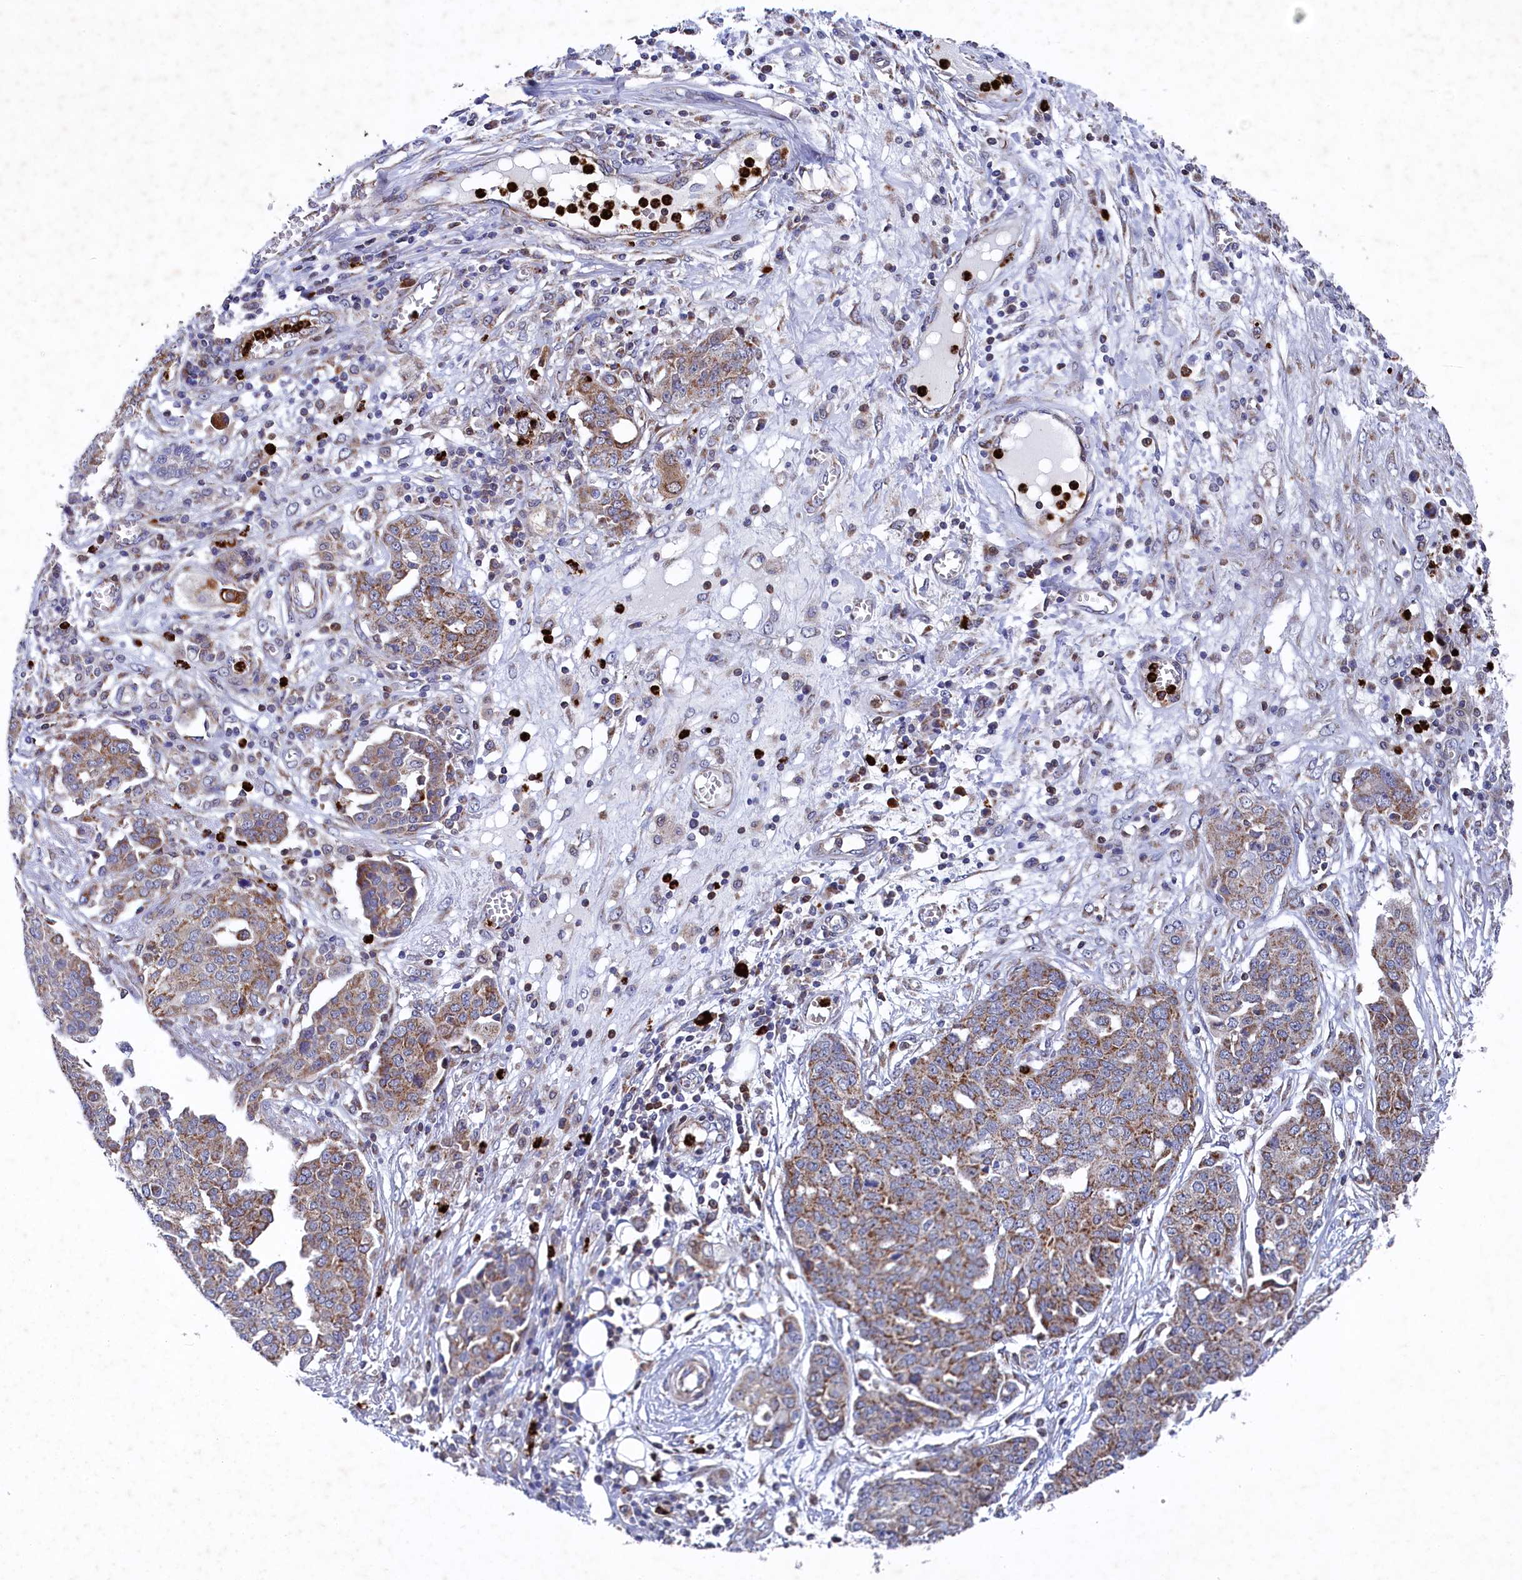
{"staining": {"intensity": "moderate", "quantity": ">75%", "location": "cytoplasmic/membranous"}, "tissue": "ovarian cancer", "cell_type": "Tumor cells", "image_type": "cancer", "snomed": [{"axis": "morphology", "description": "Cystadenocarcinoma, serous, NOS"}, {"axis": "topography", "description": "Soft tissue"}, {"axis": "topography", "description": "Ovary"}], "caption": "Immunohistochemistry of human serous cystadenocarcinoma (ovarian) demonstrates medium levels of moderate cytoplasmic/membranous expression in about >75% of tumor cells.", "gene": "CHCHD1", "patient": {"sex": "female", "age": 57}}